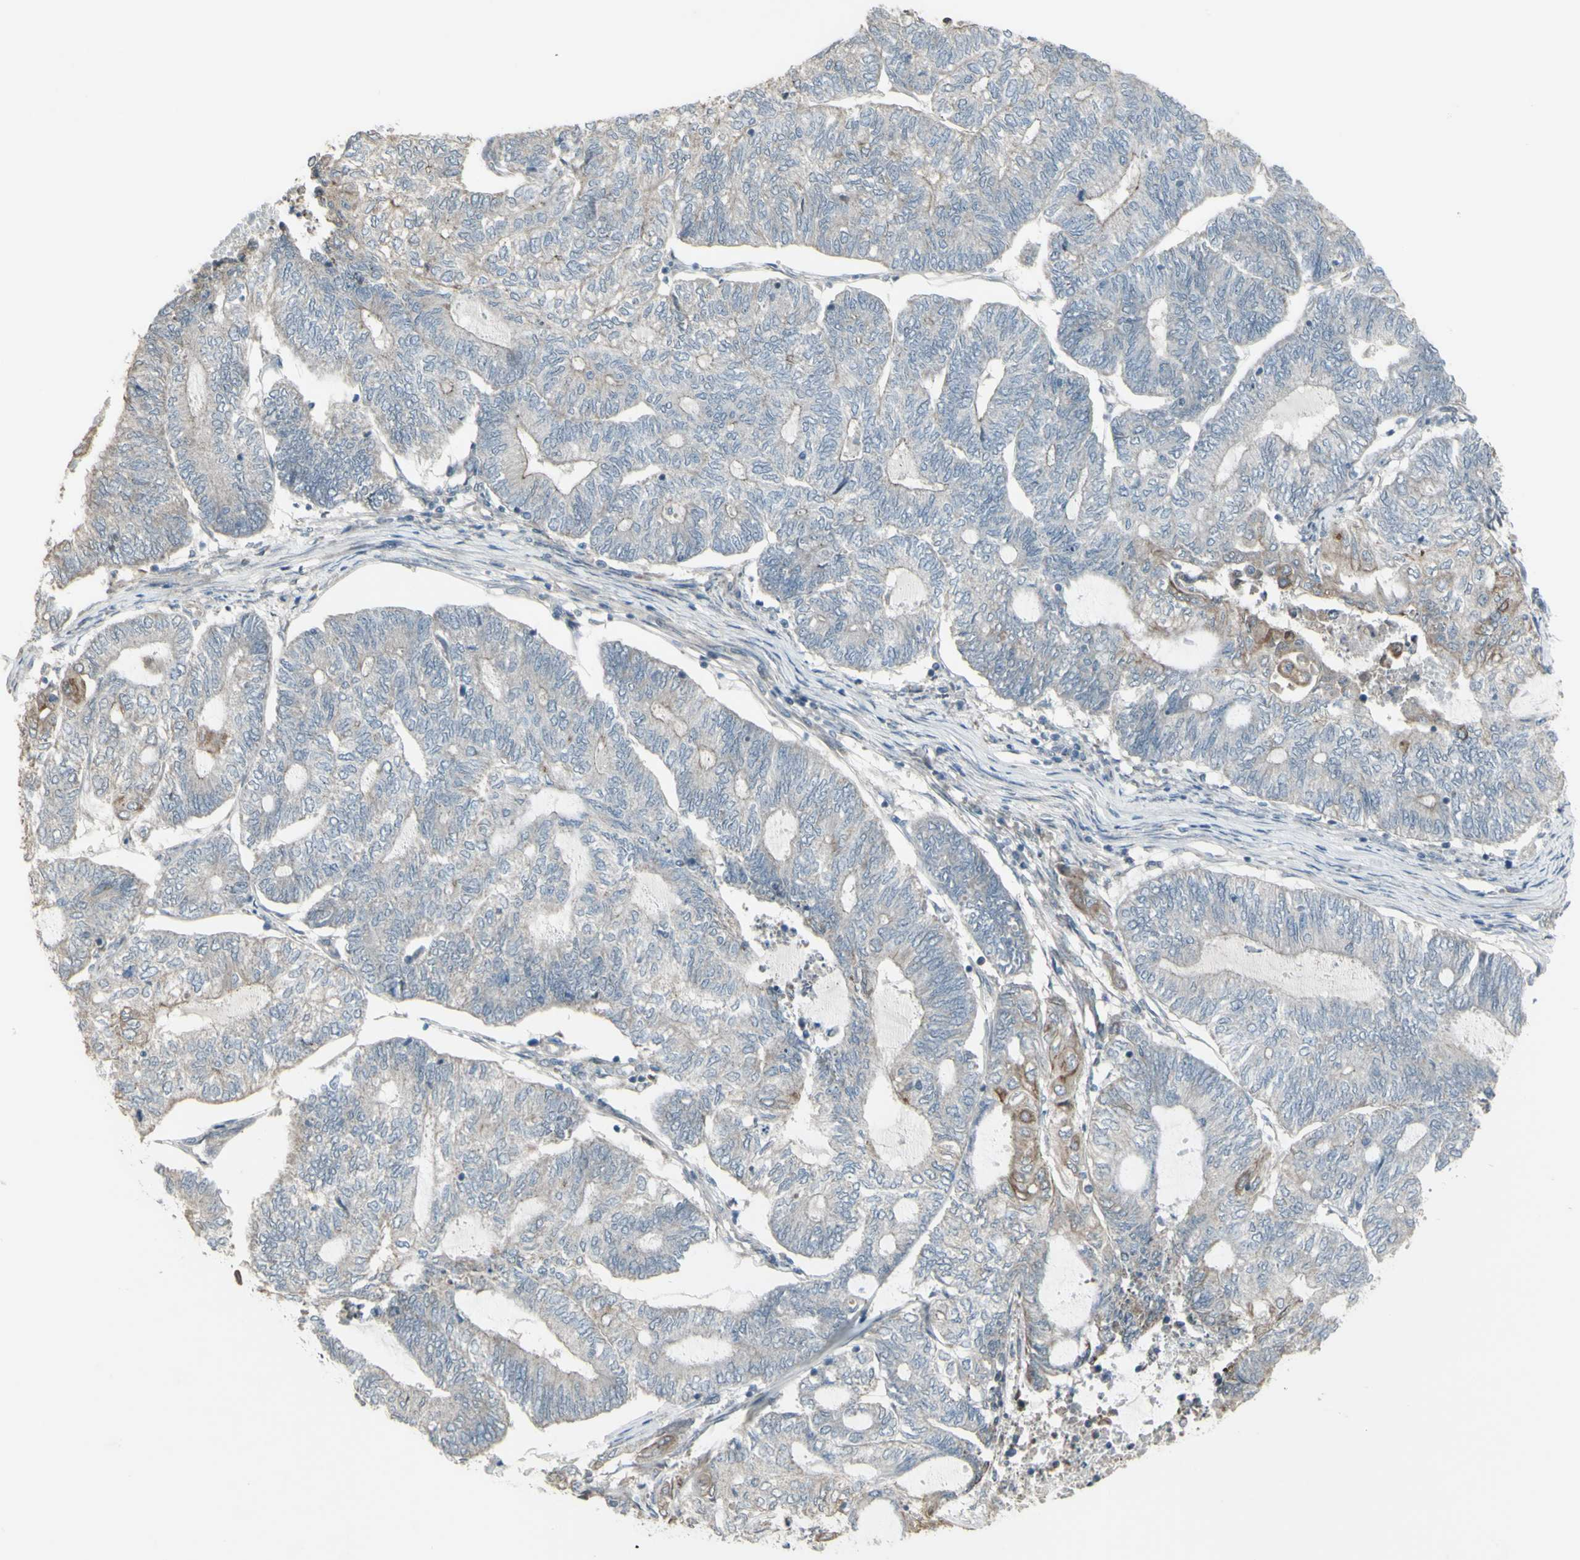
{"staining": {"intensity": "negative", "quantity": "none", "location": "none"}, "tissue": "endometrial cancer", "cell_type": "Tumor cells", "image_type": "cancer", "snomed": [{"axis": "morphology", "description": "Adenocarcinoma, NOS"}, {"axis": "topography", "description": "Uterus"}, {"axis": "topography", "description": "Endometrium"}], "caption": "DAB (3,3'-diaminobenzidine) immunohistochemical staining of human adenocarcinoma (endometrial) displays no significant positivity in tumor cells.", "gene": "GRAMD1B", "patient": {"sex": "female", "age": 70}}